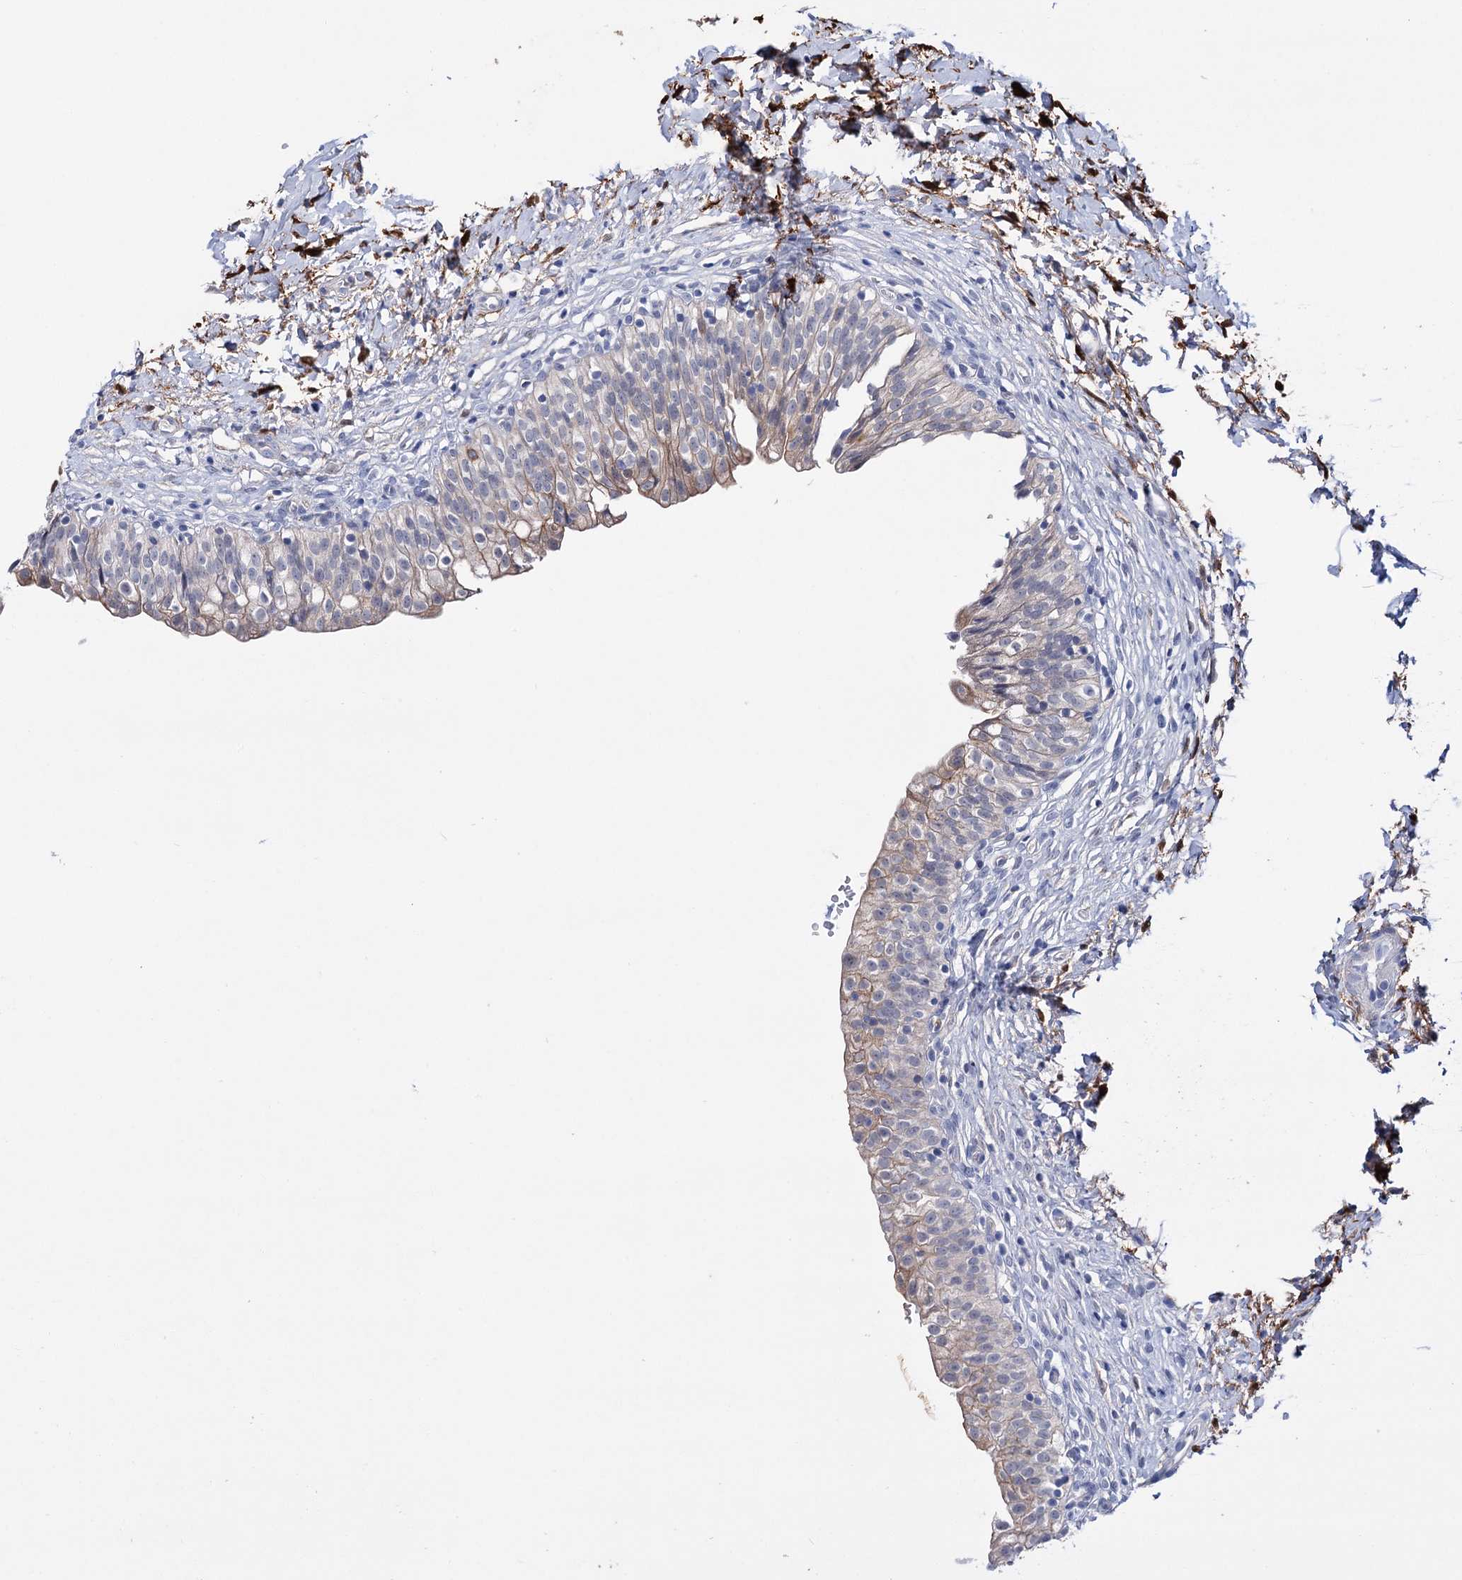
{"staining": {"intensity": "moderate", "quantity": "<25%", "location": "cytoplasmic/membranous"}, "tissue": "urinary bladder", "cell_type": "Urothelial cells", "image_type": "normal", "snomed": [{"axis": "morphology", "description": "Normal tissue, NOS"}, {"axis": "topography", "description": "Urinary bladder"}], "caption": "Immunohistochemistry of unremarkable urinary bladder shows low levels of moderate cytoplasmic/membranous positivity in about <25% of urothelial cells. Using DAB (brown) and hematoxylin (blue) stains, captured at high magnification using brightfield microscopy.", "gene": "LYZL4", "patient": {"sex": "male", "age": 55}}